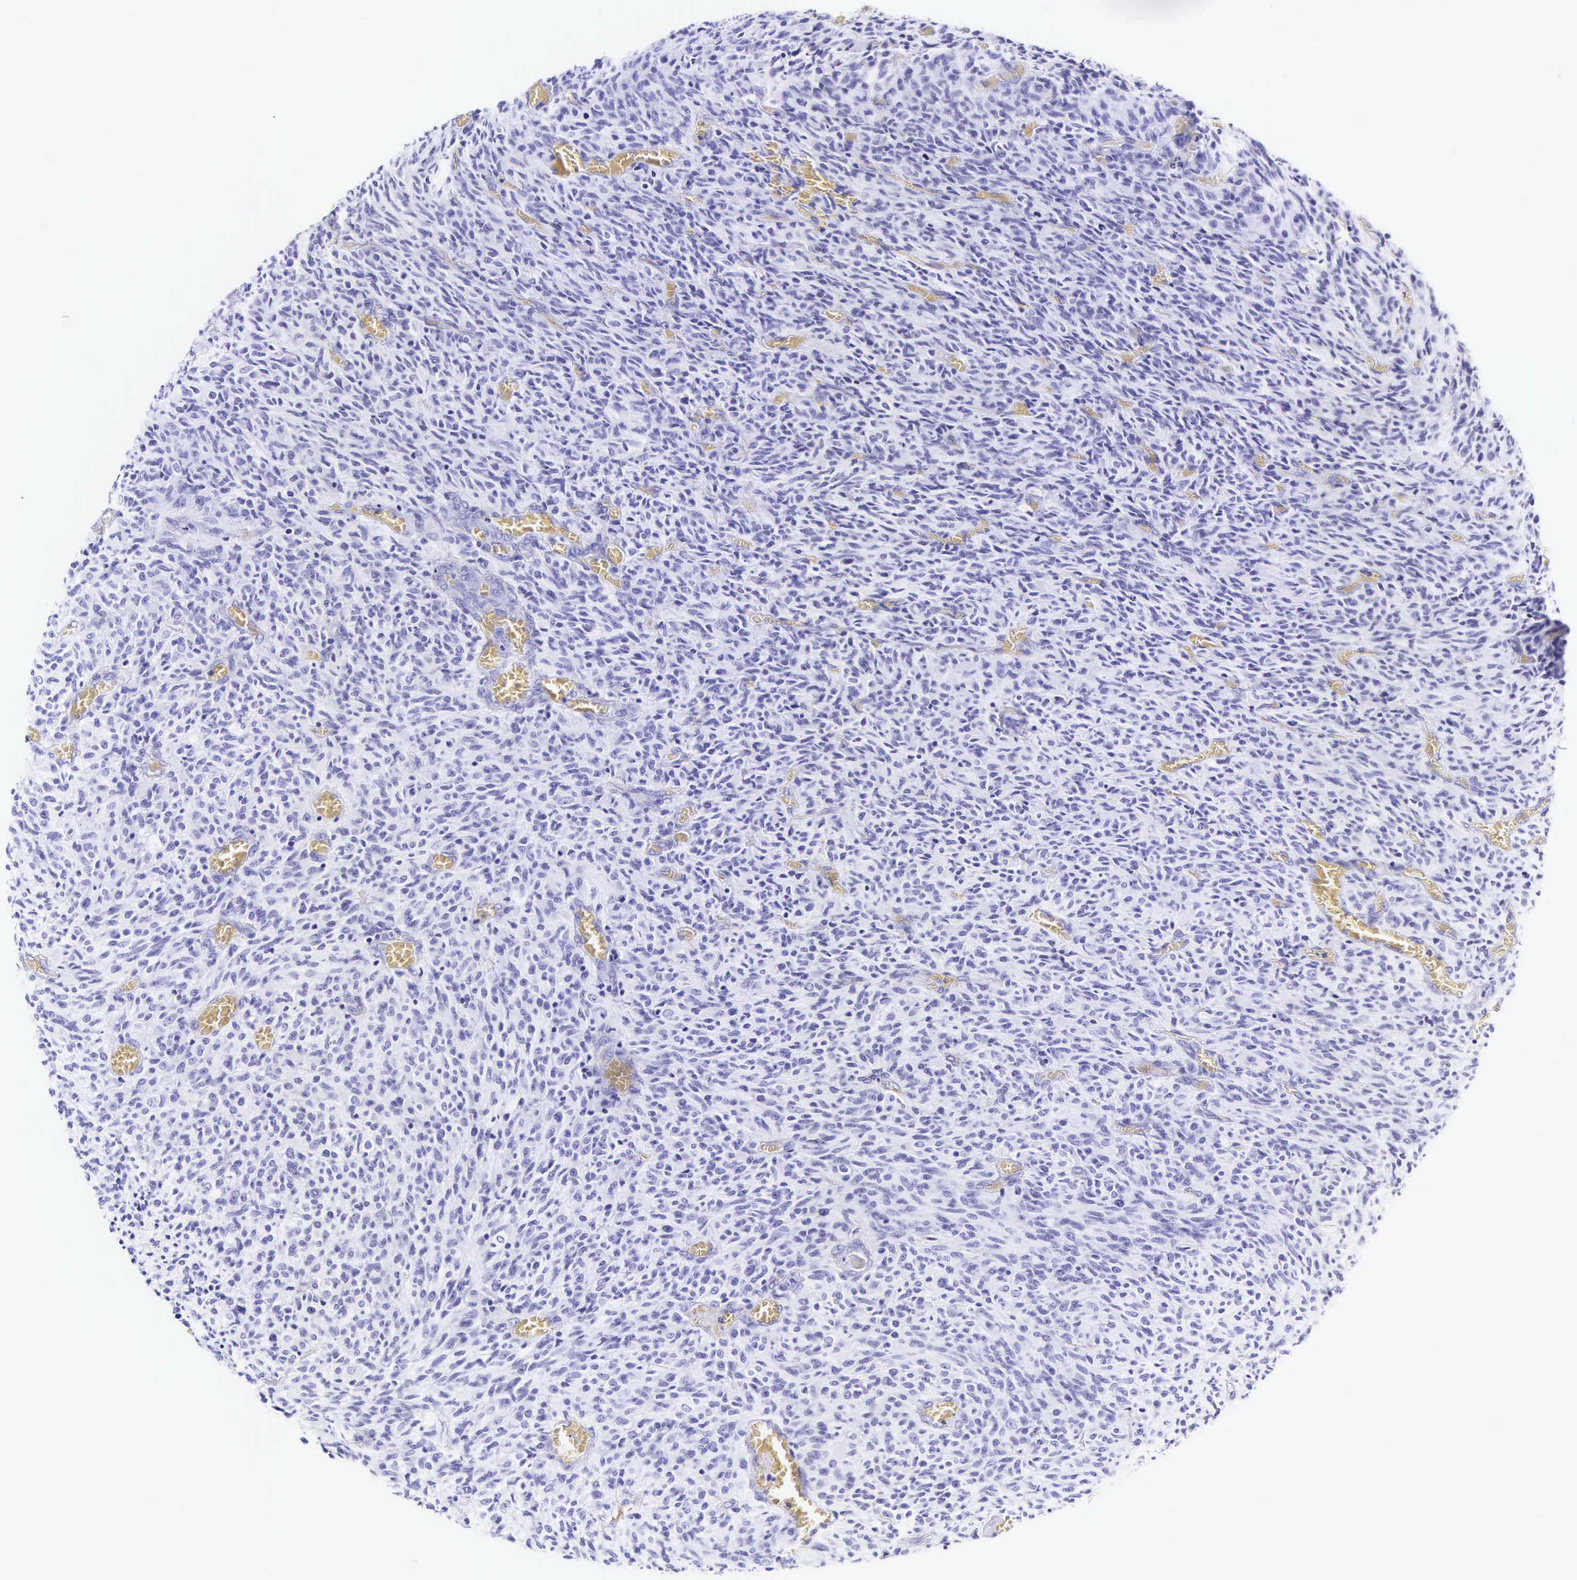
{"staining": {"intensity": "negative", "quantity": "none", "location": "none"}, "tissue": "glioma", "cell_type": "Tumor cells", "image_type": "cancer", "snomed": [{"axis": "morphology", "description": "Glioma, malignant, High grade"}, {"axis": "topography", "description": "Brain"}], "caption": "Immunohistochemical staining of human glioma demonstrates no significant expression in tumor cells.", "gene": "CD1A", "patient": {"sex": "male", "age": 56}}